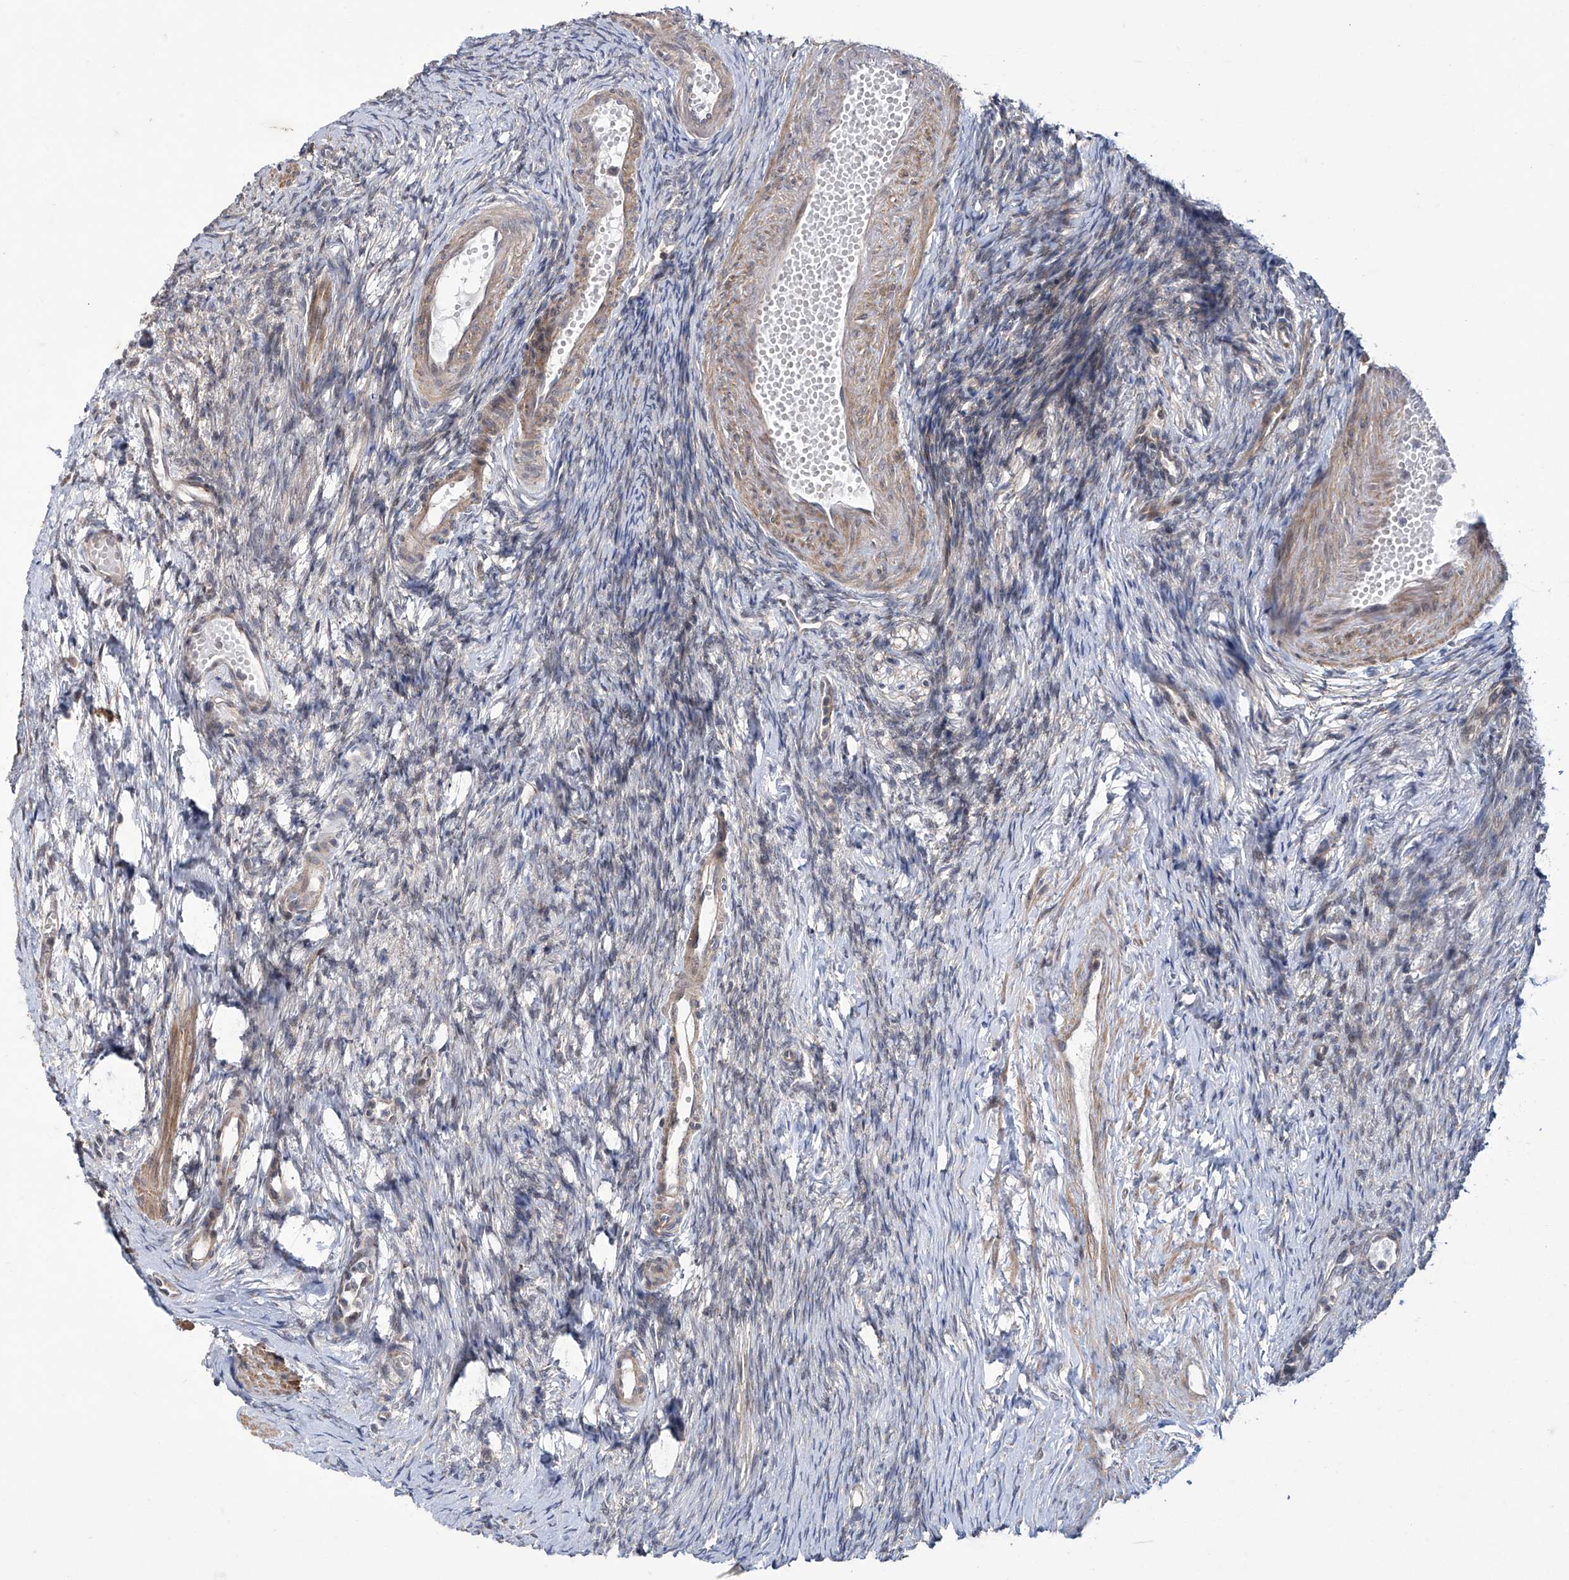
{"staining": {"intensity": "negative", "quantity": "none", "location": "none"}, "tissue": "ovary", "cell_type": "Ovarian stroma cells", "image_type": "normal", "snomed": [{"axis": "morphology", "description": "Normal tissue, NOS"}, {"axis": "morphology", "description": "Cyst, NOS"}, {"axis": "topography", "description": "Ovary"}], "caption": "IHC photomicrograph of normal human ovary stained for a protein (brown), which reveals no staining in ovarian stroma cells.", "gene": "TRIM60", "patient": {"sex": "female", "age": 33}}